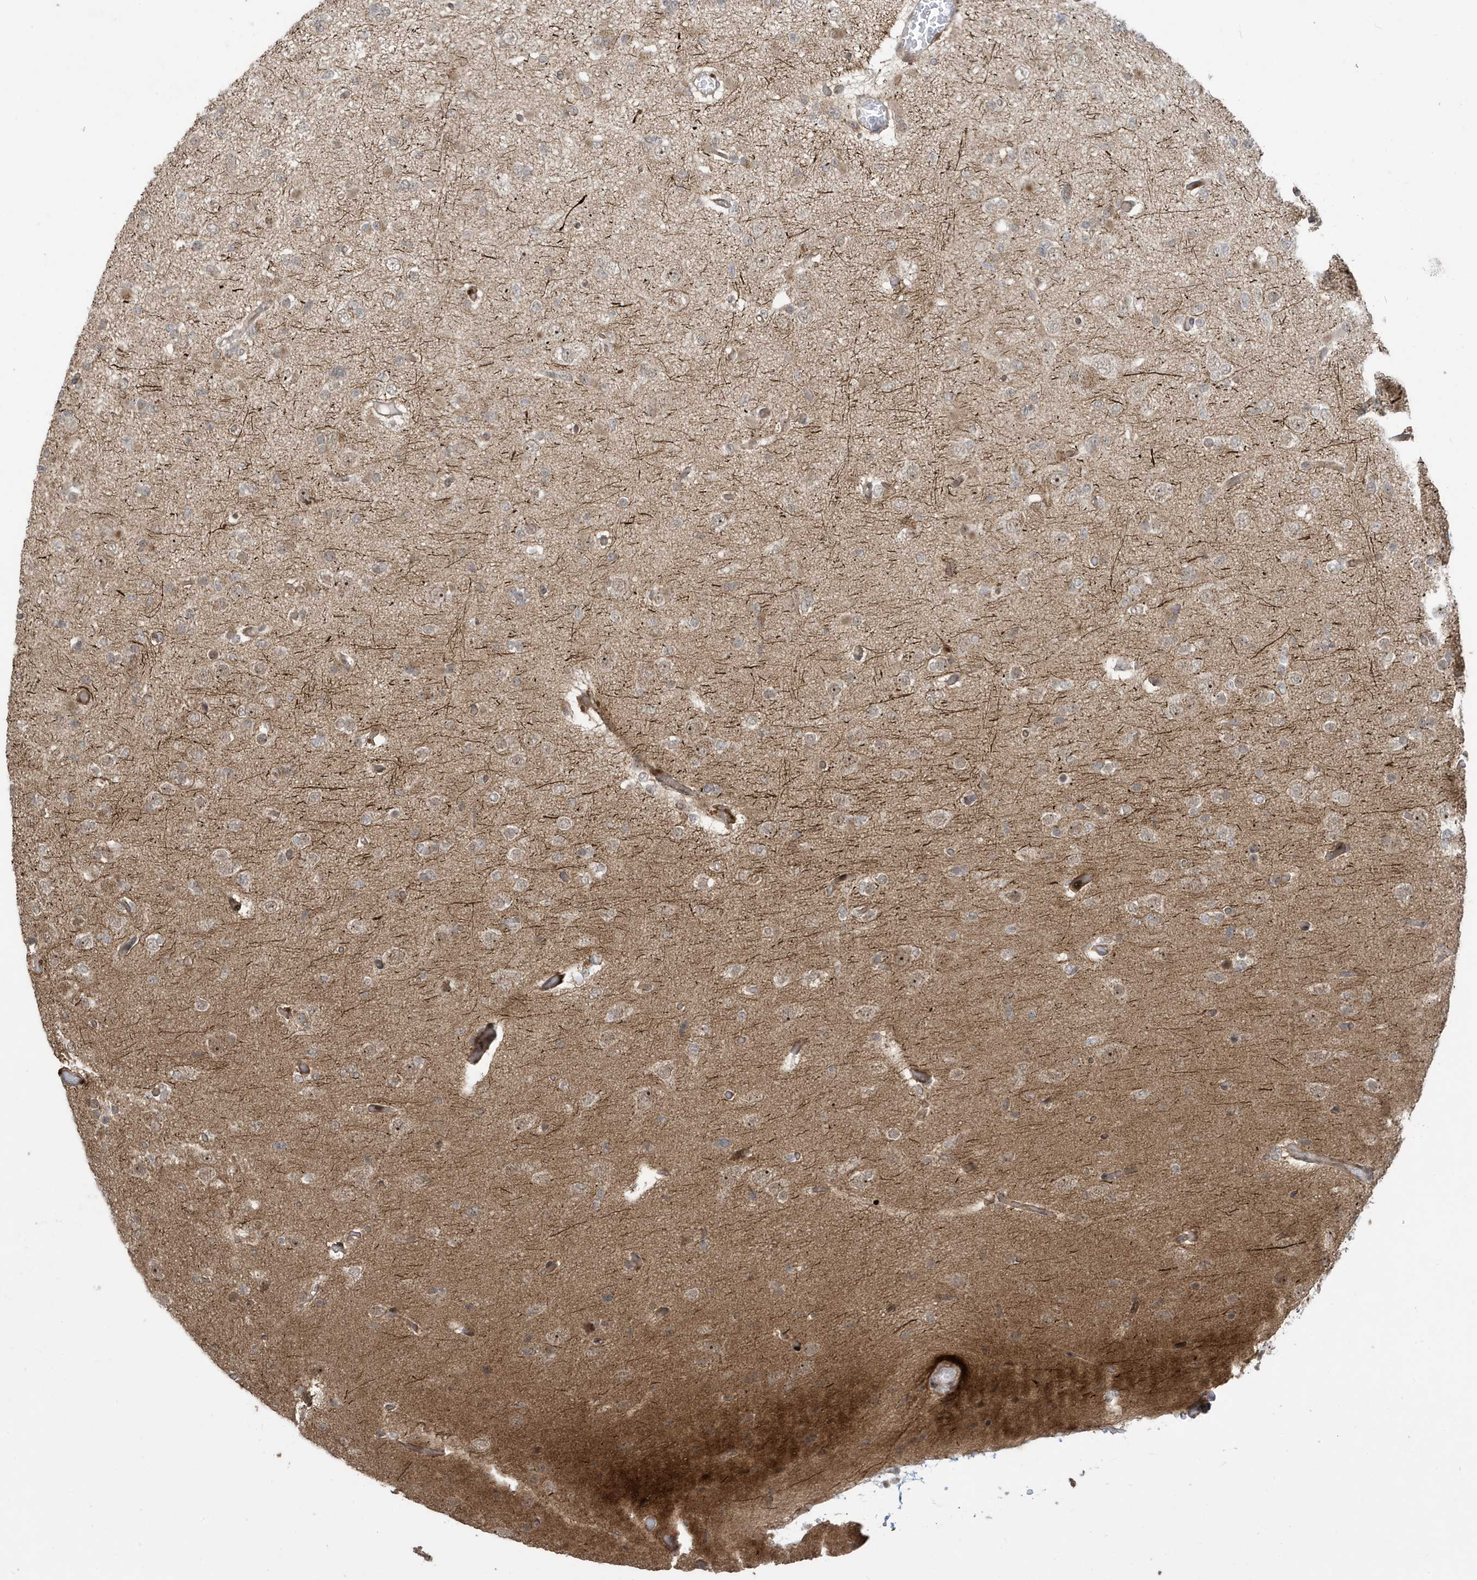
{"staining": {"intensity": "weak", "quantity": "25%-75%", "location": "cytoplasmic/membranous,nuclear"}, "tissue": "glioma", "cell_type": "Tumor cells", "image_type": "cancer", "snomed": [{"axis": "morphology", "description": "Glioma, malignant, Low grade"}, {"axis": "topography", "description": "Brain"}], "caption": "The micrograph exhibits staining of malignant glioma (low-grade), revealing weak cytoplasmic/membranous and nuclear protein expression (brown color) within tumor cells.", "gene": "FAM9B", "patient": {"sex": "female", "age": 22}}